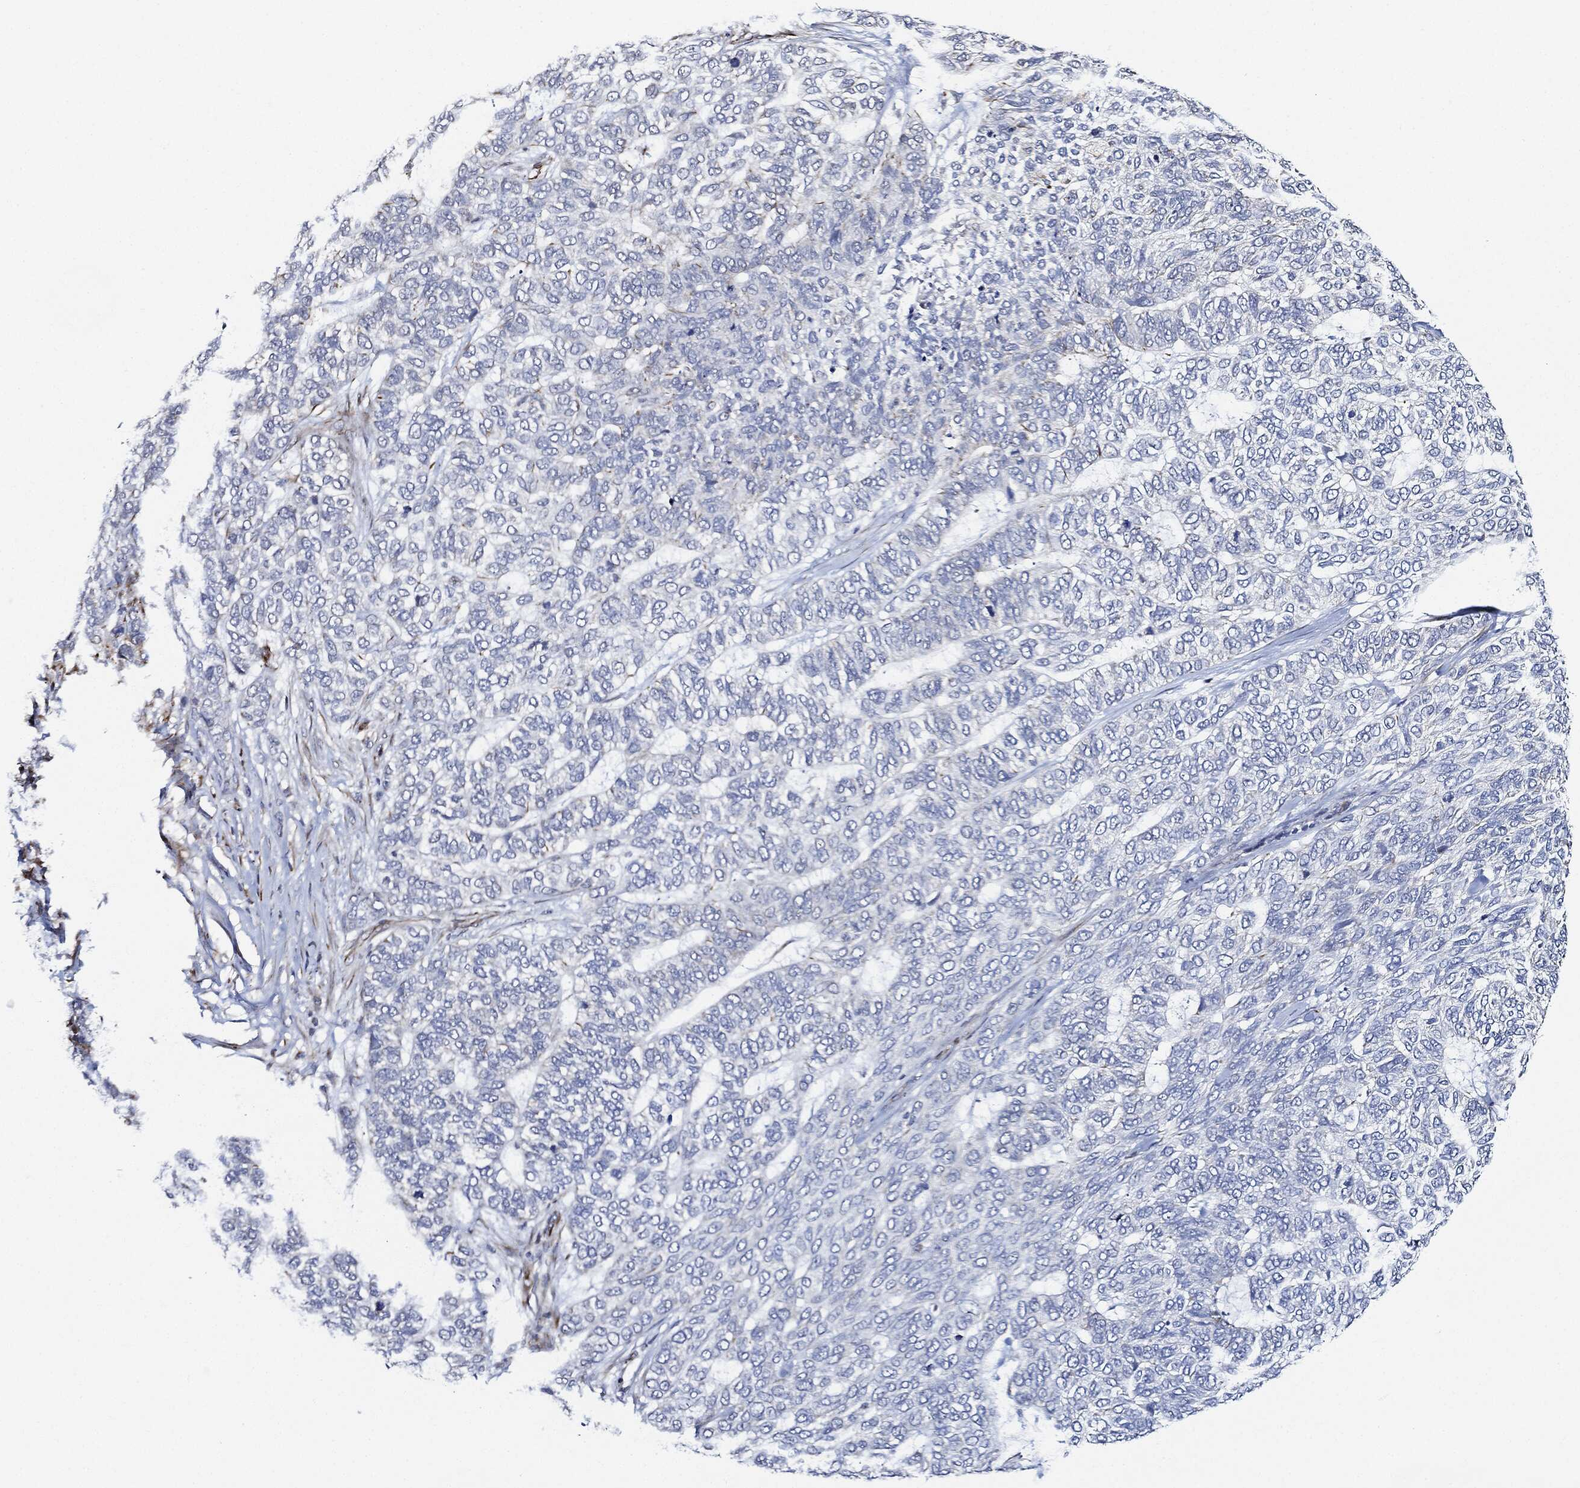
{"staining": {"intensity": "negative", "quantity": "none", "location": "none"}, "tissue": "skin cancer", "cell_type": "Tumor cells", "image_type": "cancer", "snomed": [{"axis": "morphology", "description": "Basal cell carcinoma"}, {"axis": "topography", "description": "Skin"}], "caption": "Tumor cells show no significant protein staining in skin basal cell carcinoma. The staining is performed using DAB brown chromogen with nuclei counter-stained in using hematoxylin.", "gene": "THSD1", "patient": {"sex": "female", "age": 65}}